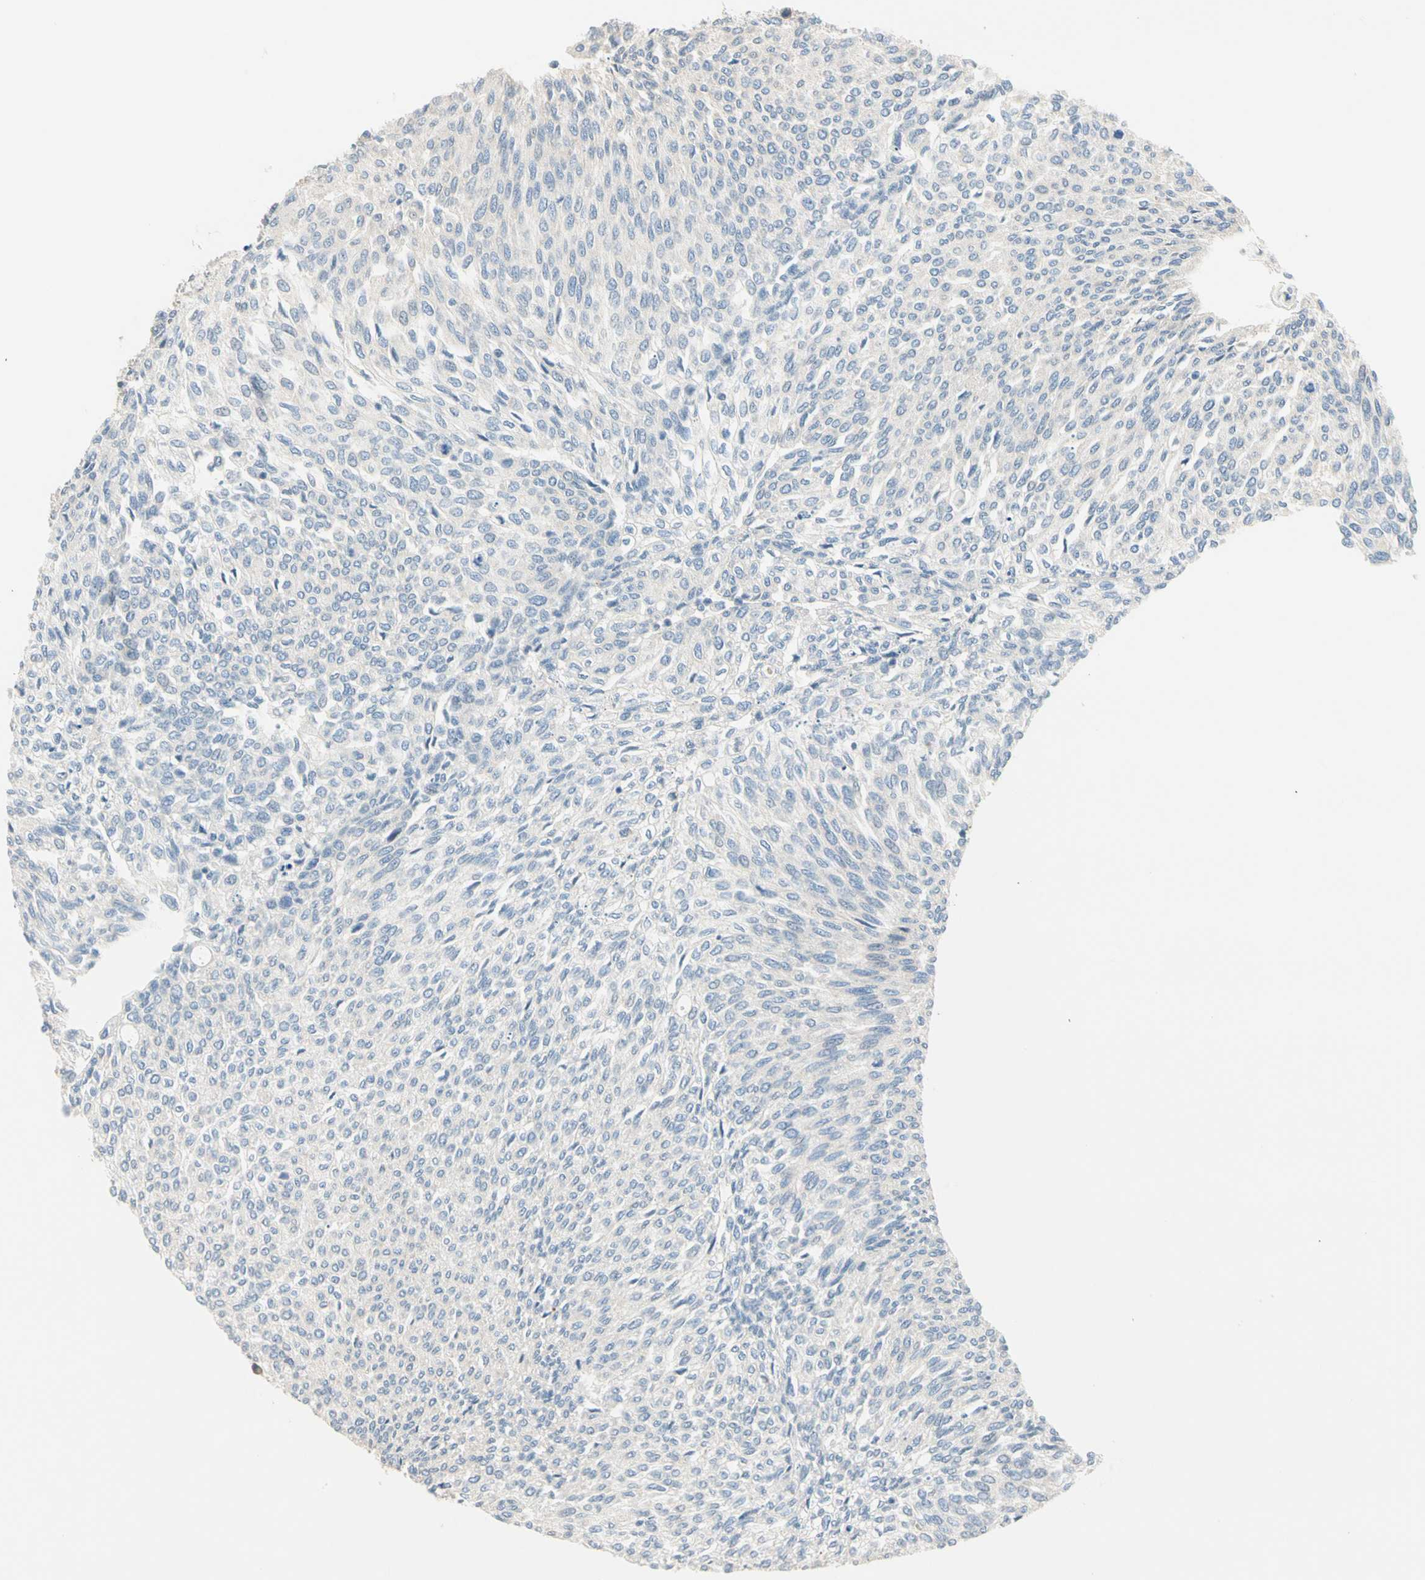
{"staining": {"intensity": "negative", "quantity": "none", "location": "none"}, "tissue": "urothelial cancer", "cell_type": "Tumor cells", "image_type": "cancer", "snomed": [{"axis": "morphology", "description": "Urothelial carcinoma, Low grade"}, {"axis": "topography", "description": "Urinary bladder"}], "caption": "The immunohistochemistry image has no significant staining in tumor cells of low-grade urothelial carcinoma tissue.", "gene": "GPR153", "patient": {"sex": "female", "age": 79}}